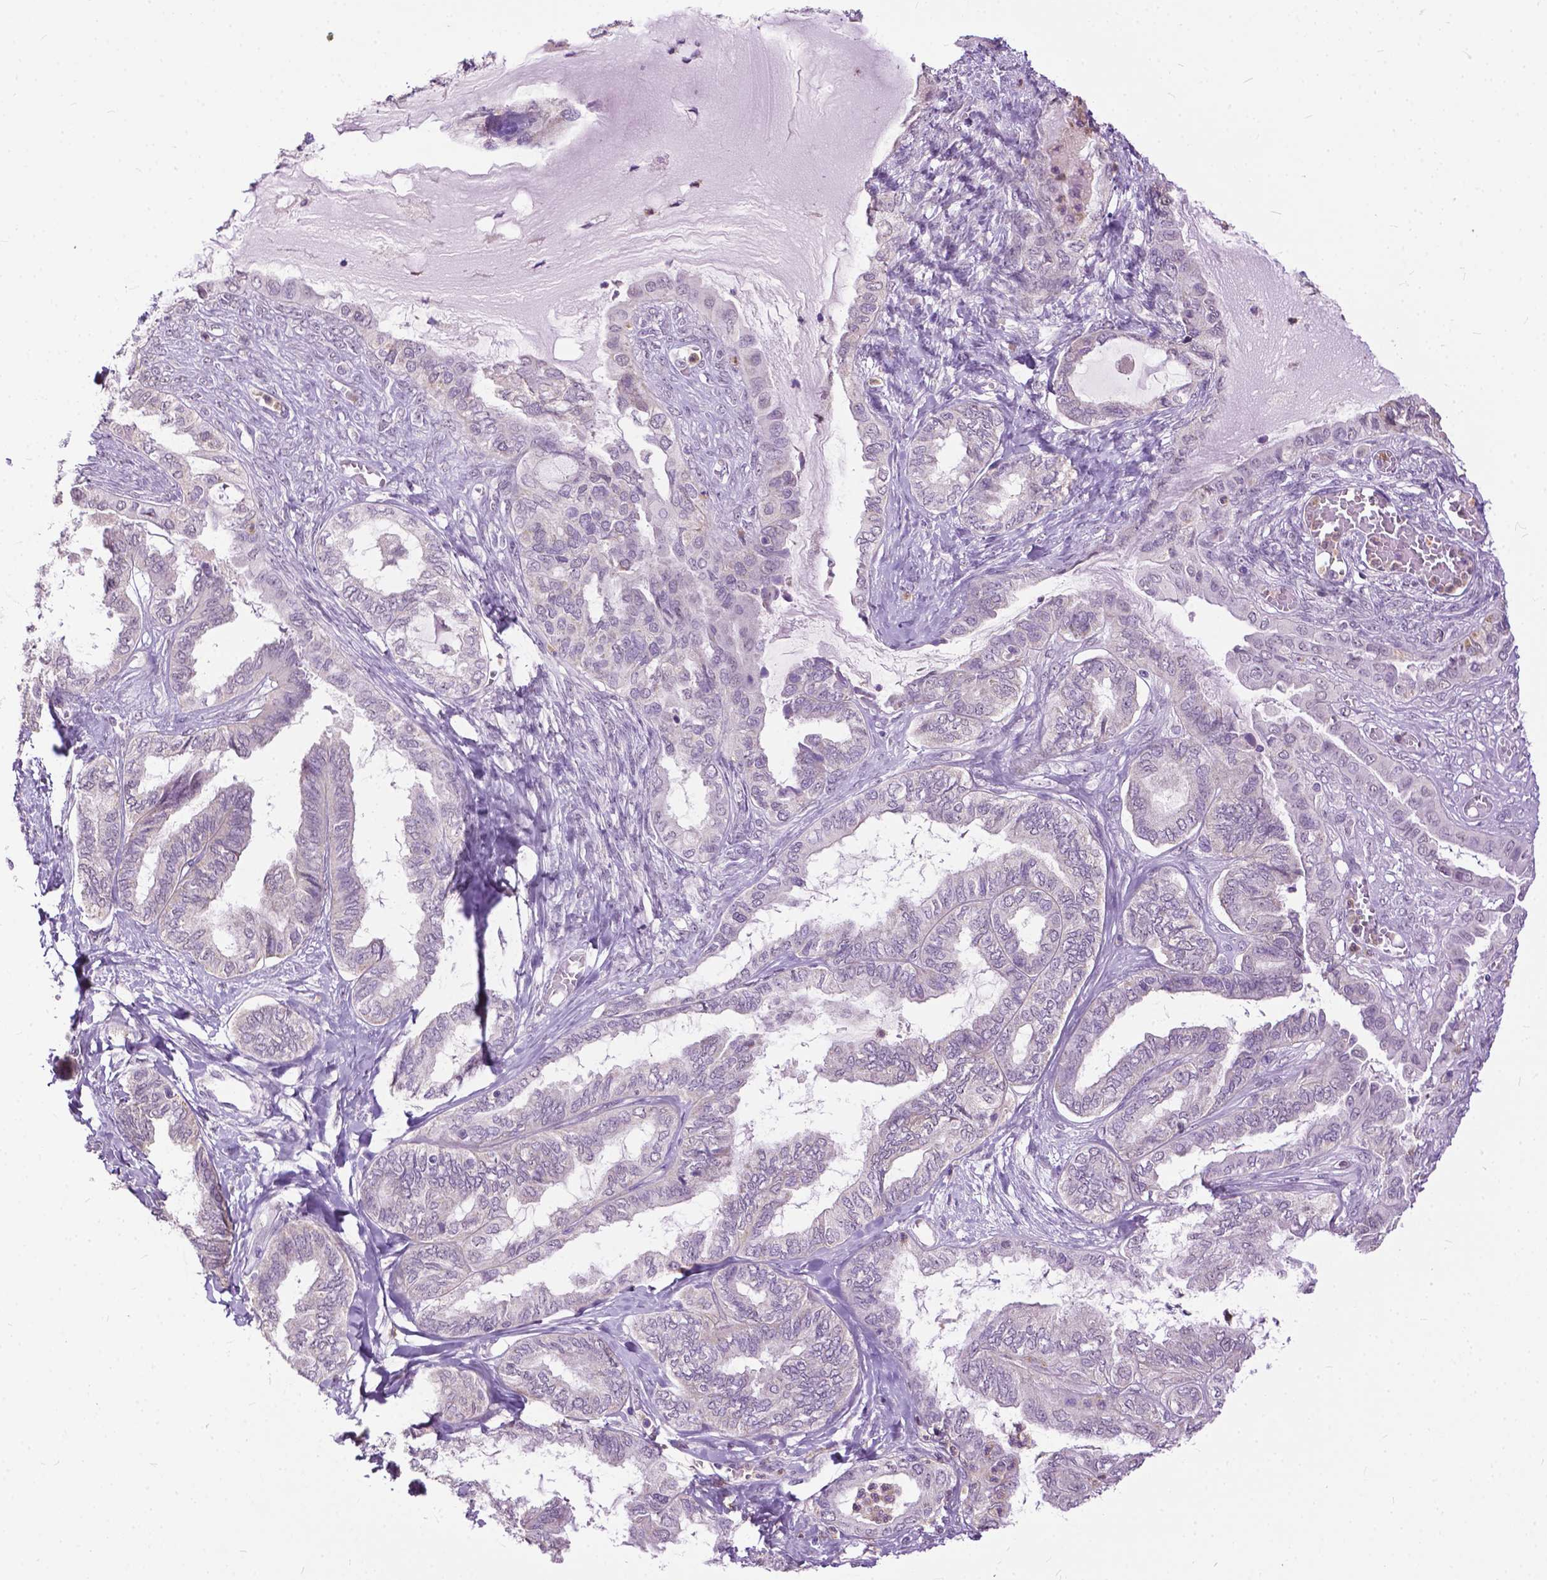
{"staining": {"intensity": "negative", "quantity": "none", "location": "none"}, "tissue": "ovarian cancer", "cell_type": "Tumor cells", "image_type": "cancer", "snomed": [{"axis": "morphology", "description": "Carcinoma, endometroid"}, {"axis": "topography", "description": "Ovary"}], "caption": "IHC micrograph of neoplastic tissue: ovarian endometroid carcinoma stained with DAB displays no significant protein positivity in tumor cells.", "gene": "TTC9B", "patient": {"sex": "female", "age": 70}}